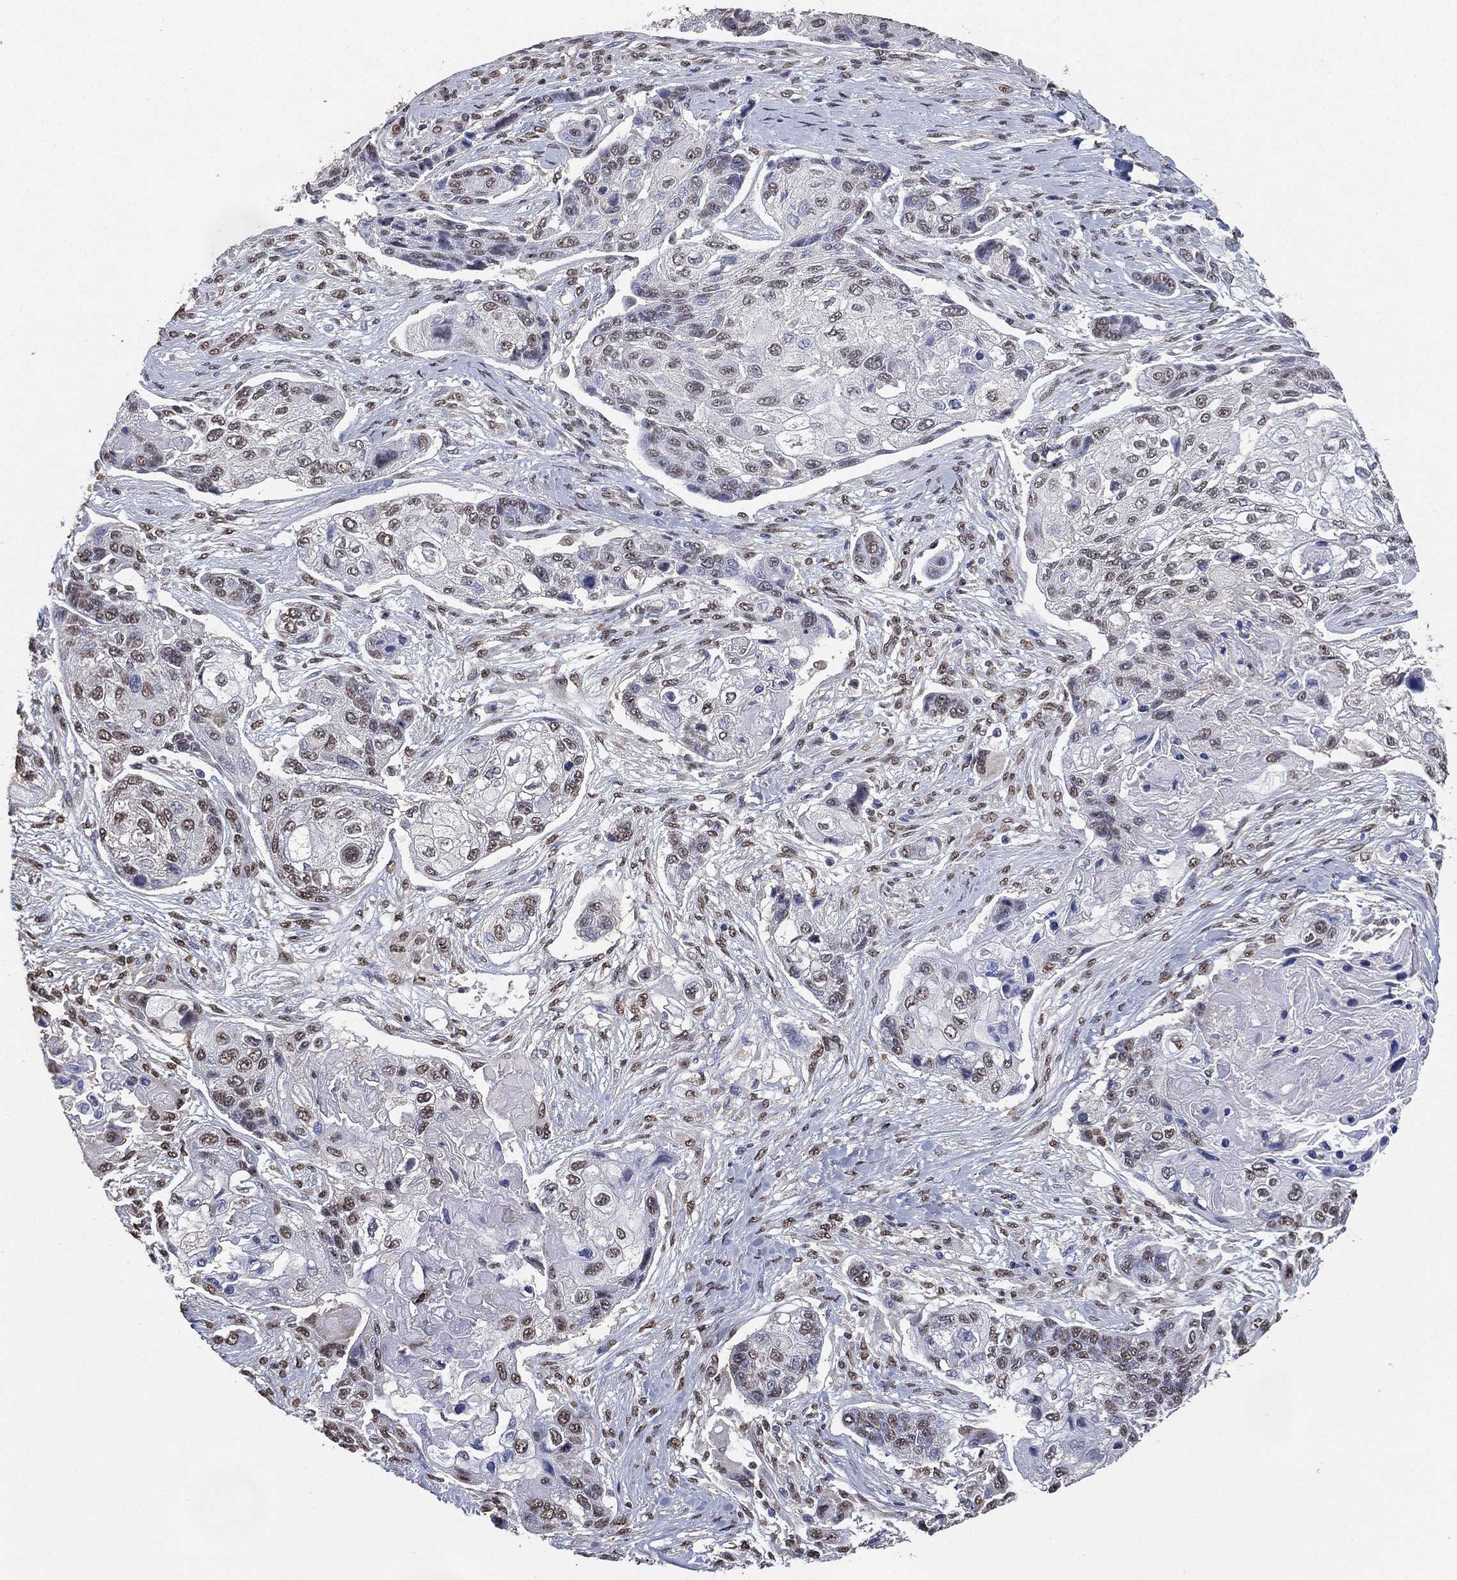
{"staining": {"intensity": "weak", "quantity": "<25%", "location": "nuclear"}, "tissue": "lung cancer", "cell_type": "Tumor cells", "image_type": "cancer", "snomed": [{"axis": "morphology", "description": "Squamous cell carcinoma, NOS"}, {"axis": "topography", "description": "Lung"}], "caption": "This histopathology image is of lung cancer stained with immunohistochemistry (IHC) to label a protein in brown with the nuclei are counter-stained blue. There is no expression in tumor cells. (DAB (3,3'-diaminobenzidine) IHC, high magnification).", "gene": "ALDH7A1", "patient": {"sex": "male", "age": 69}}